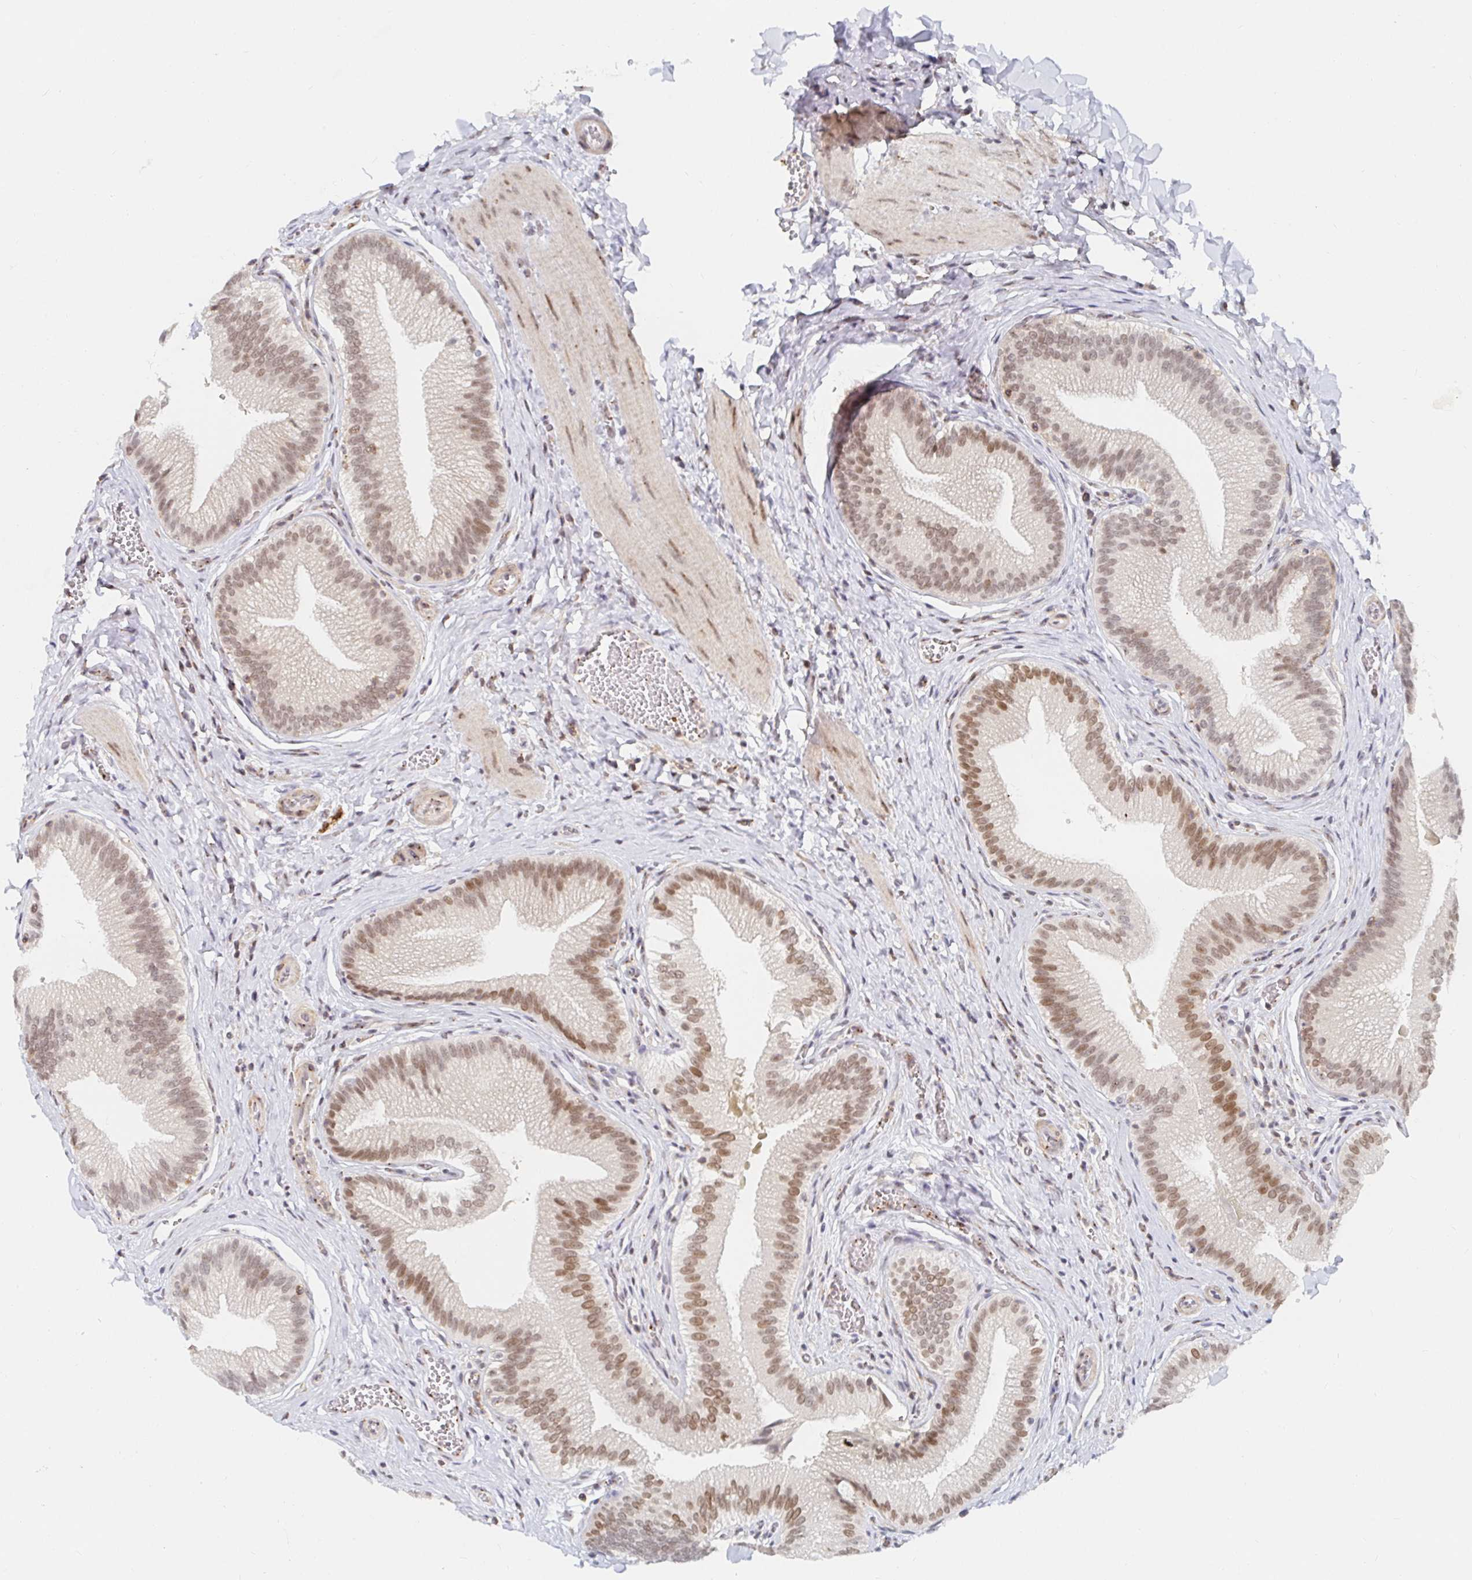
{"staining": {"intensity": "moderate", "quantity": ">75%", "location": "nuclear"}, "tissue": "gallbladder", "cell_type": "Glandular cells", "image_type": "normal", "snomed": [{"axis": "morphology", "description": "Normal tissue, NOS"}, {"axis": "topography", "description": "Gallbladder"}], "caption": "Moderate nuclear protein positivity is present in approximately >75% of glandular cells in gallbladder. (DAB (3,3'-diaminobenzidine) IHC with brightfield microscopy, high magnification).", "gene": "CHD2", "patient": {"sex": "male", "age": 17}}